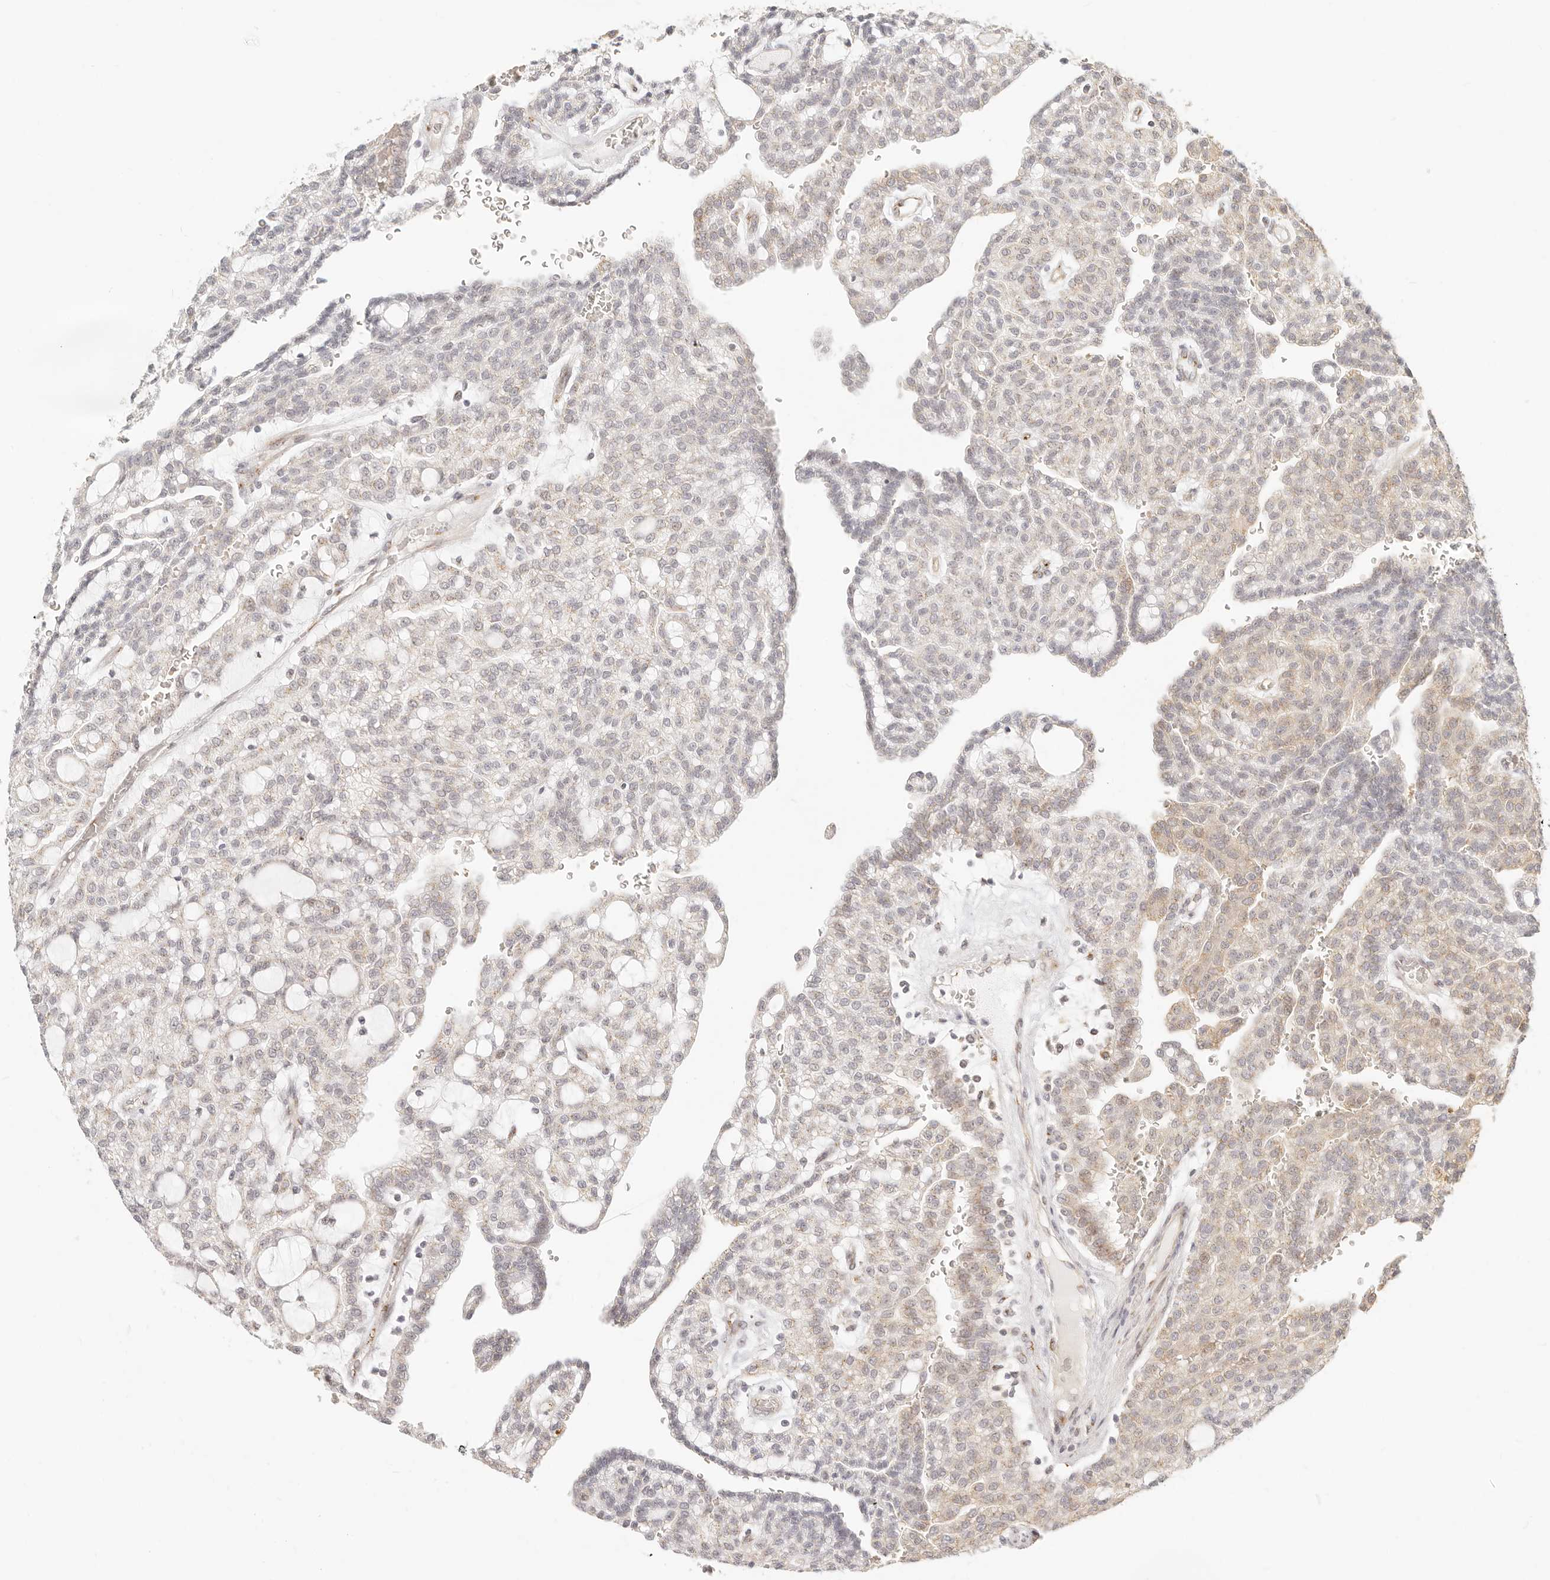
{"staining": {"intensity": "weak", "quantity": "25%-75%", "location": "cytoplasmic/membranous"}, "tissue": "renal cancer", "cell_type": "Tumor cells", "image_type": "cancer", "snomed": [{"axis": "morphology", "description": "Adenocarcinoma, NOS"}, {"axis": "topography", "description": "Kidney"}], "caption": "Immunohistochemical staining of adenocarcinoma (renal) exhibits weak cytoplasmic/membranous protein staining in about 25%-75% of tumor cells.", "gene": "FAM20B", "patient": {"sex": "male", "age": 63}}